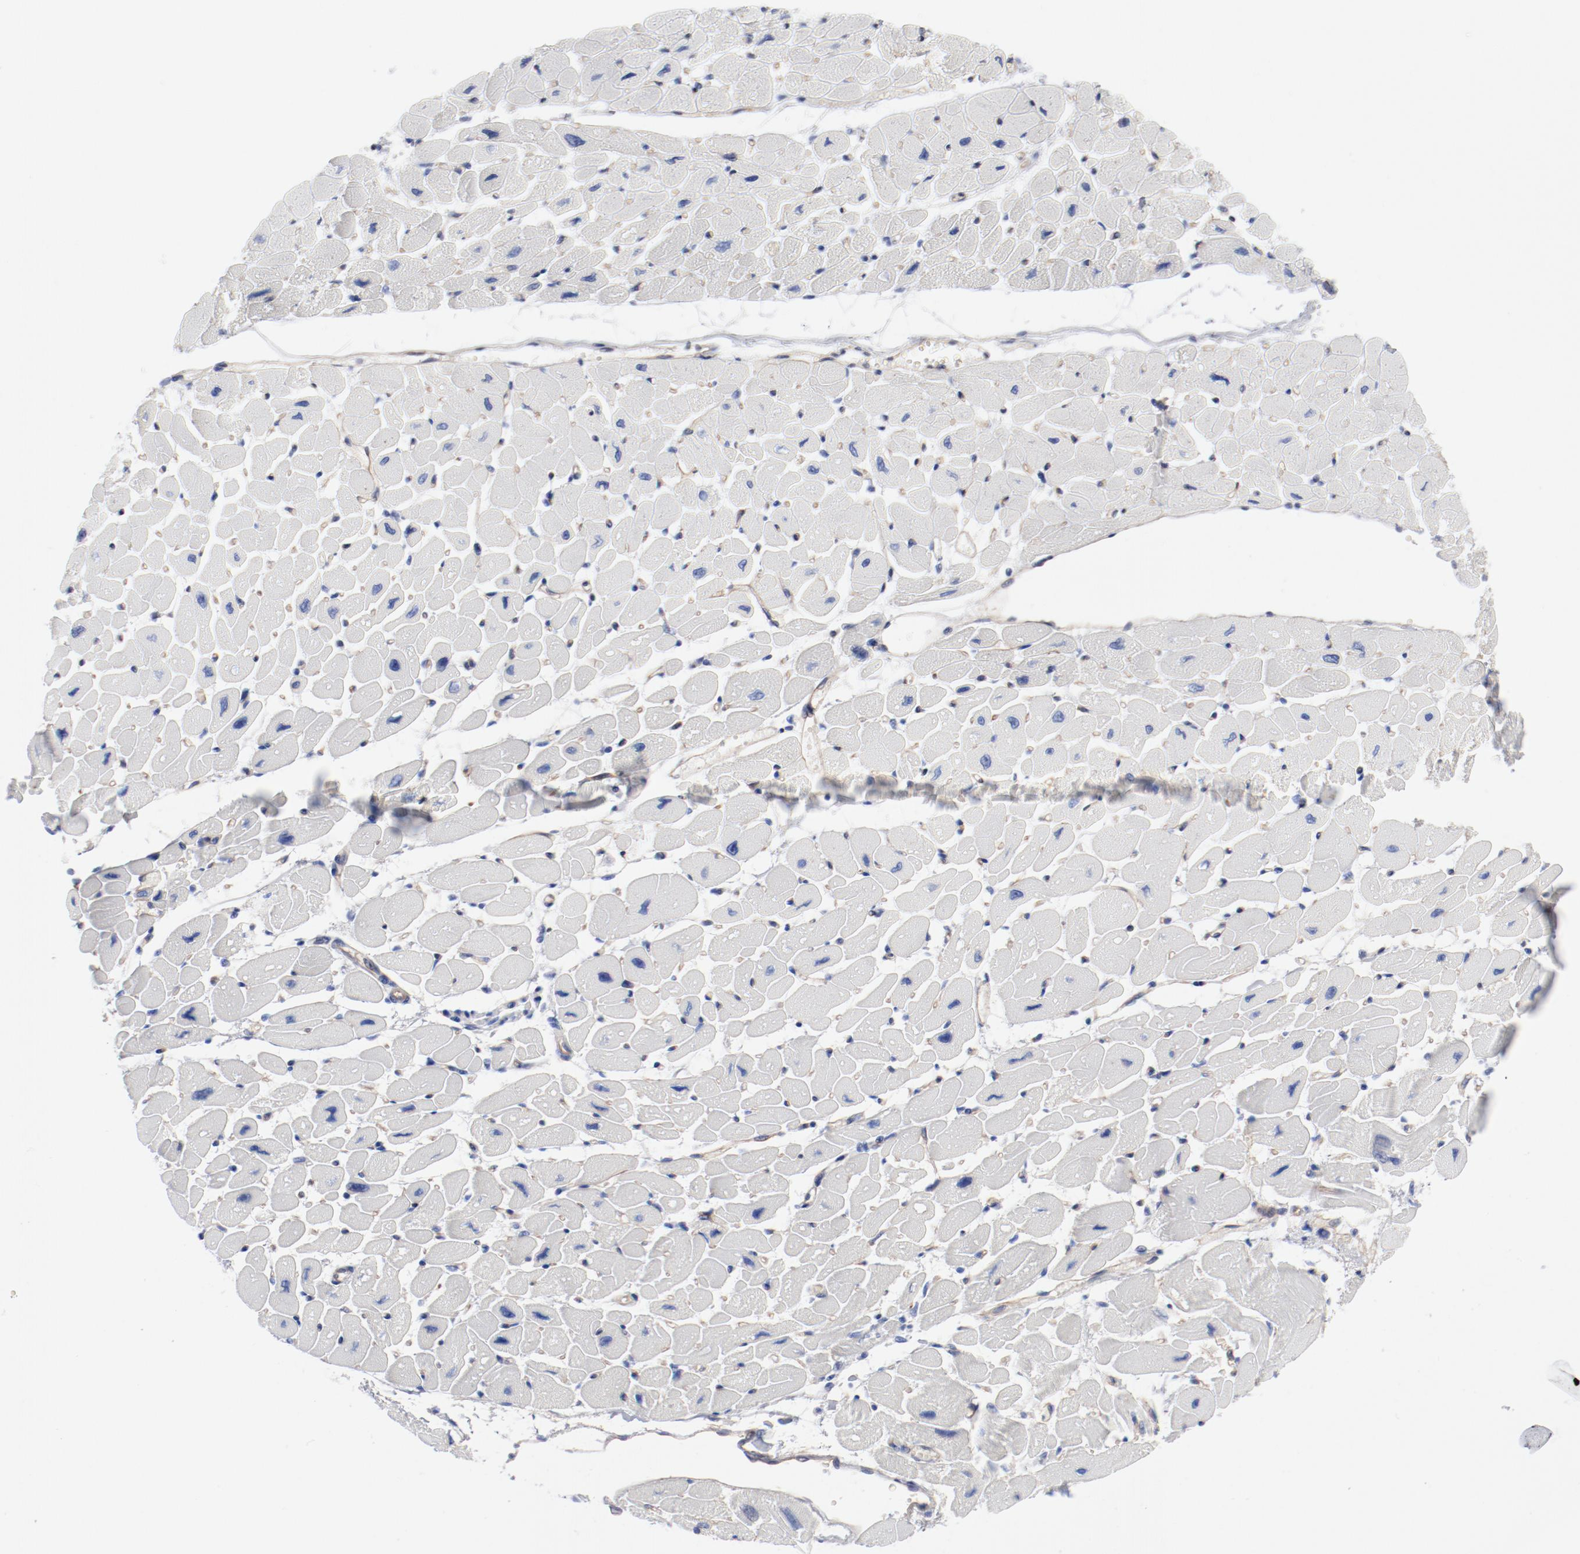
{"staining": {"intensity": "negative", "quantity": "none", "location": "none"}, "tissue": "heart muscle", "cell_type": "Cardiomyocytes", "image_type": "normal", "snomed": [{"axis": "morphology", "description": "Normal tissue, NOS"}, {"axis": "topography", "description": "Heart"}], "caption": "Immunohistochemistry histopathology image of normal heart muscle: heart muscle stained with DAB (3,3'-diaminobenzidine) displays no significant protein expression in cardiomyocytes.", "gene": "SHANK3", "patient": {"sex": "female", "age": 54}}